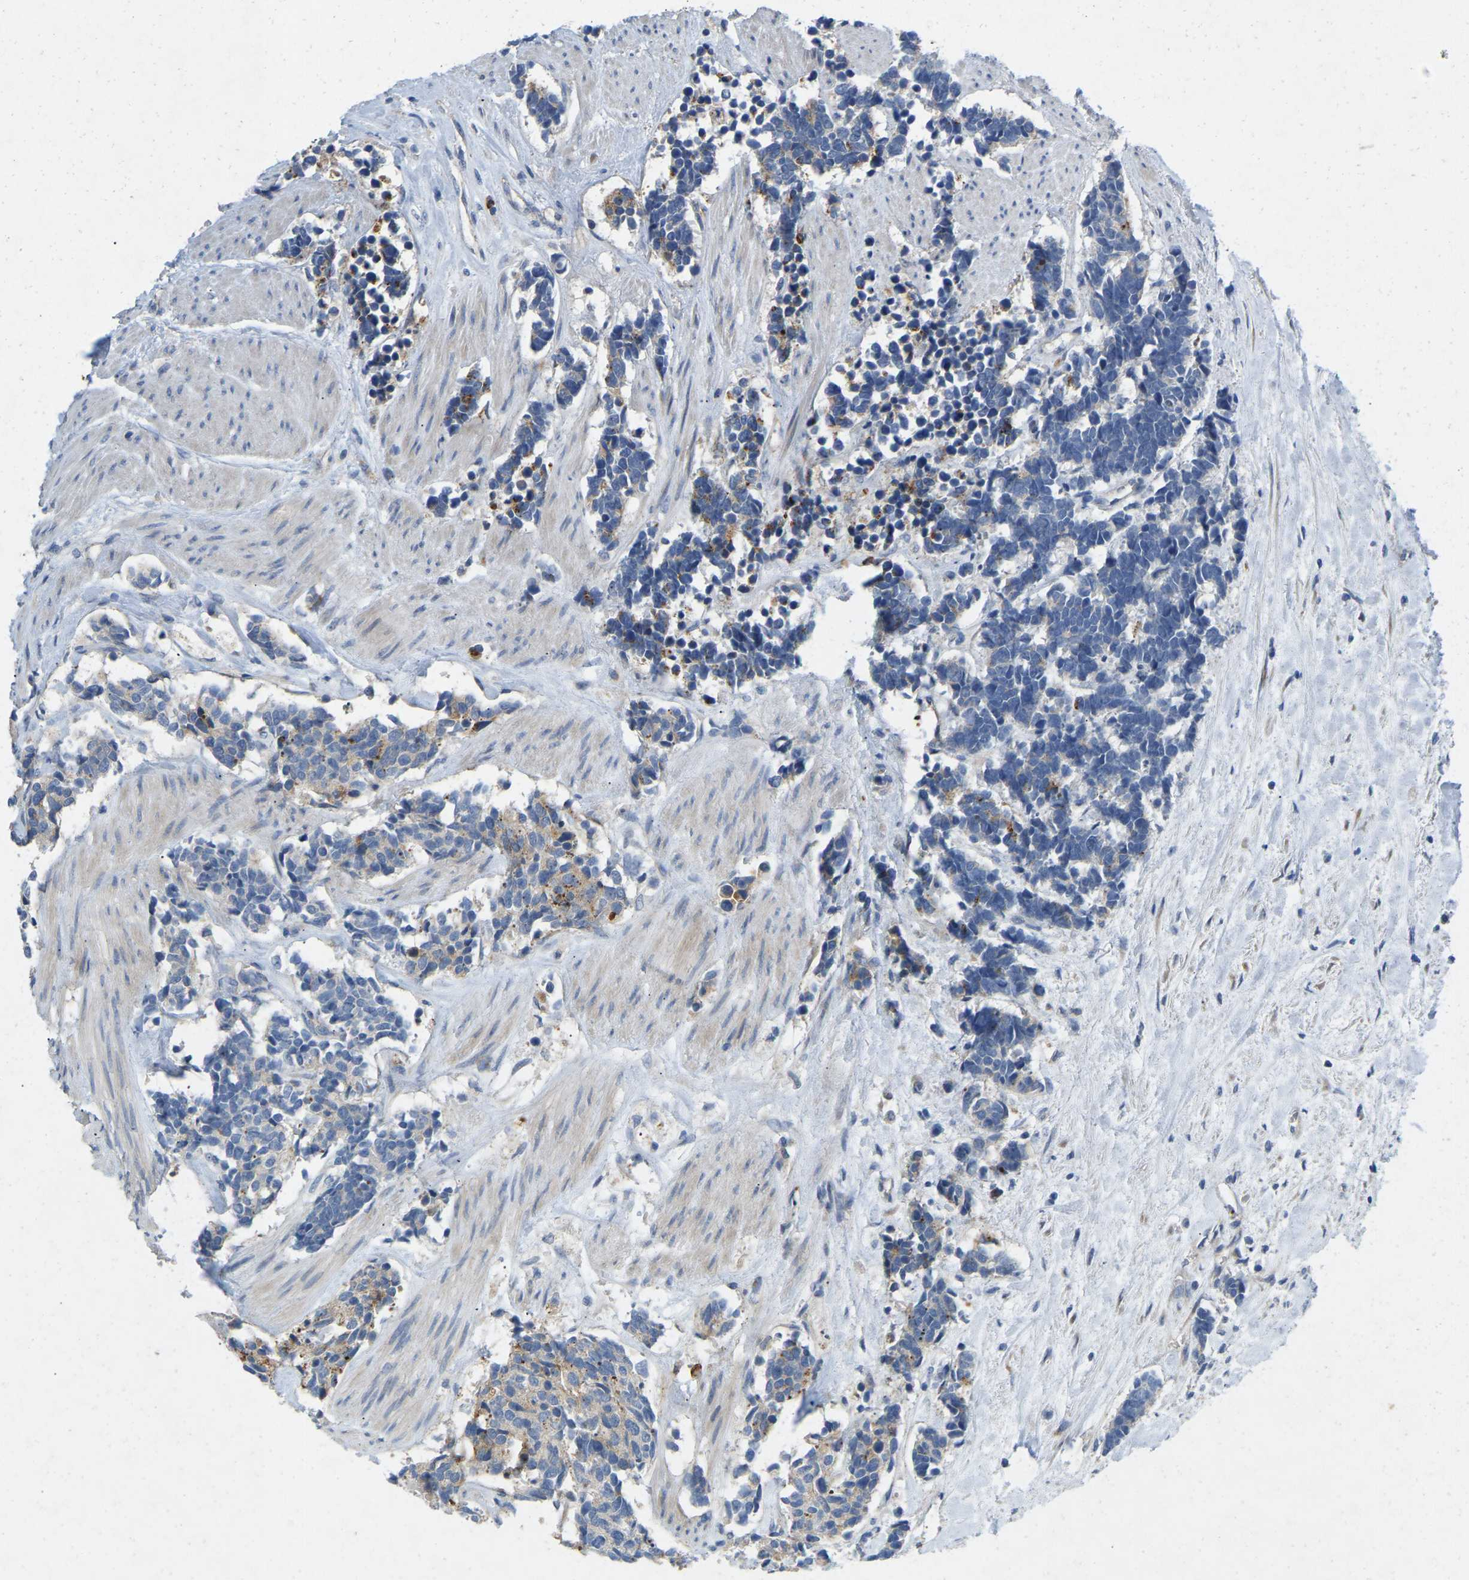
{"staining": {"intensity": "negative", "quantity": "none", "location": "none"}, "tissue": "carcinoid", "cell_type": "Tumor cells", "image_type": "cancer", "snomed": [{"axis": "morphology", "description": "Carcinoma, NOS"}, {"axis": "morphology", "description": "Carcinoid, malignant, NOS"}, {"axis": "topography", "description": "Urinary bladder"}], "caption": "This is a histopathology image of immunohistochemistry (IHC) staining of carcinoid (malignant), which shows no positivity in tumor cells. (Brightfield microscopy of DAB (3,3'-diaminobenzidine) immunohistochemistry at high magnification).", "gene": "RHEB", "patient": {"sex": "male", "age": 57}}